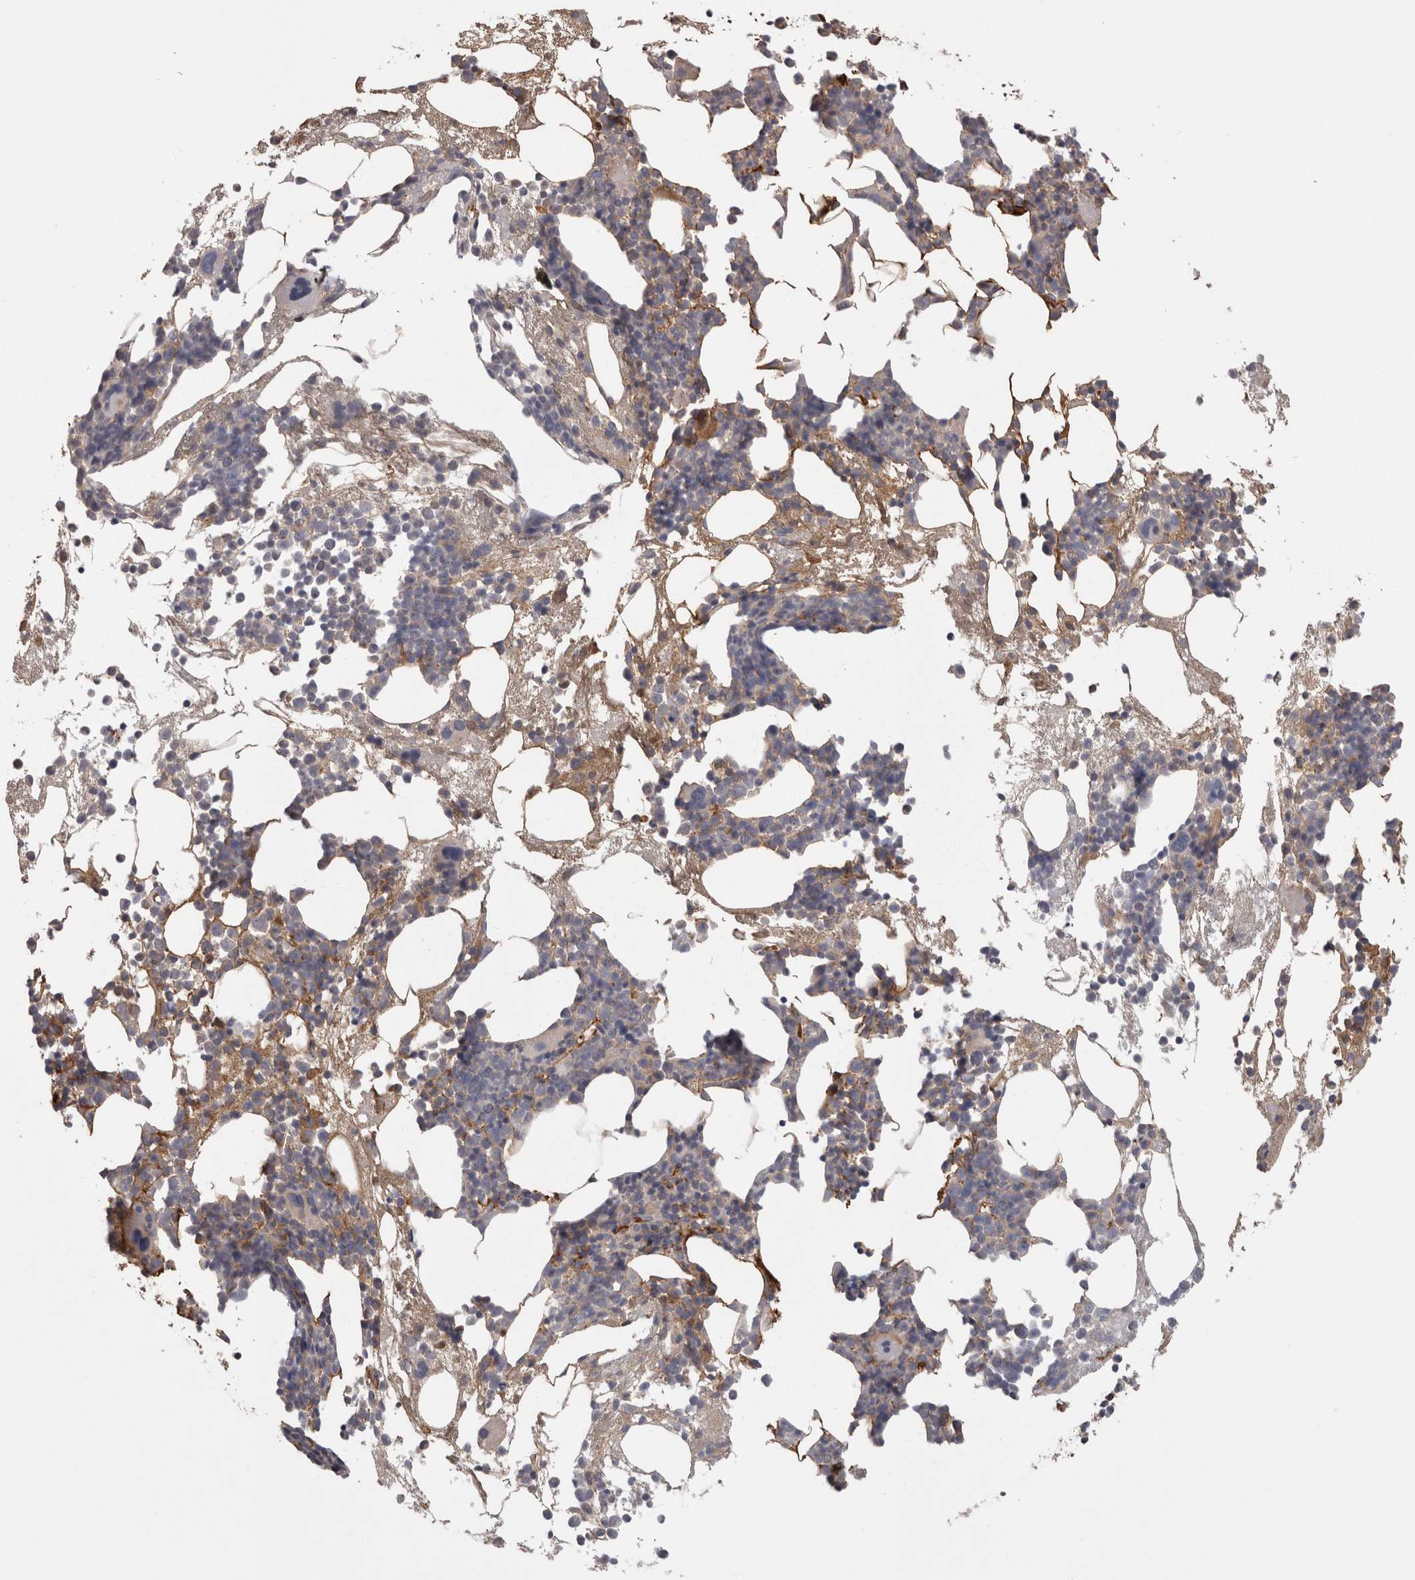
{"staining": {"intensity": "moderate", "quantity": "<25%", "location": "cytoplasmic/membranous"}, "tissue": "bone marrow", "cell_type": "Hematopoietic cells", "image_type": "normal", "snomed": [{"axis": "morphology", "description": "Normal tissue, NOS"}, {"axis": "morphology", "description": "Inflammation, NOS"}, {"axis": "topography", "description": "Bone marrow"}], "caption": "There is low levels of moderate cytoplasmic/membranous staining in hematopoietic cells of benign bone marrow, as demonstrated by immunohistochemical staining (brown color).", "gene": "SAA4", "patient": {"sex": "female", "age": 81}}